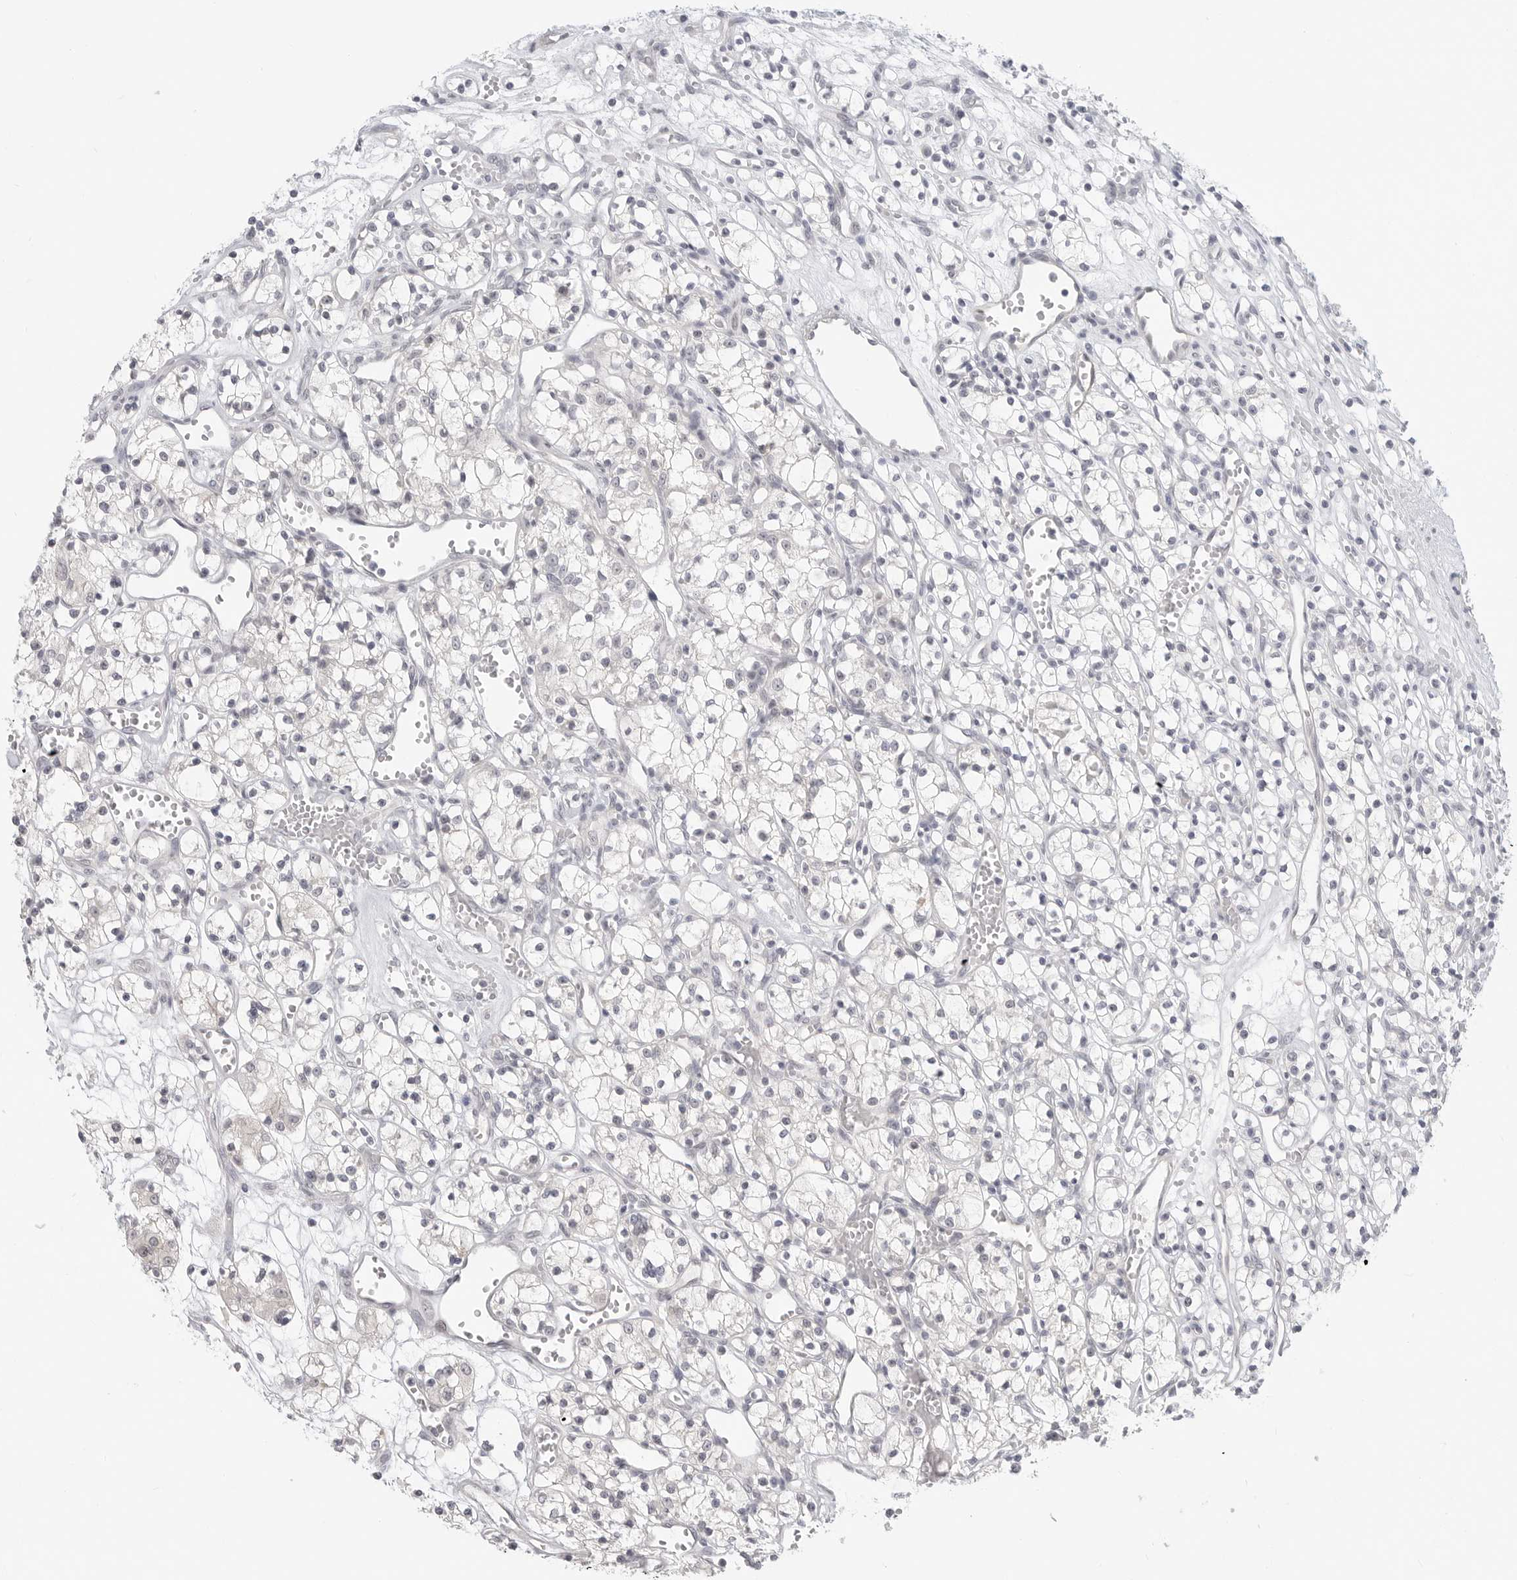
{"staining": {"intensity": "negative", "quantity": "none", "location": "none"}, "tissue": "renal cancer", "cell_type": "Tumor cells", "image_type": "cancer", "snomed": [{"axis": "morphology", "description": "Adenocarcinoma, NOS"}, {"axis": "topography", "description": "Kidney"}], "caption": "This is an immunohistochemistry (IHC) image of renal adenocarcinoma. There is no positivity in tumor cells.", "gene": "KLK11", "patient": {"sex": "female", "age": 59}}